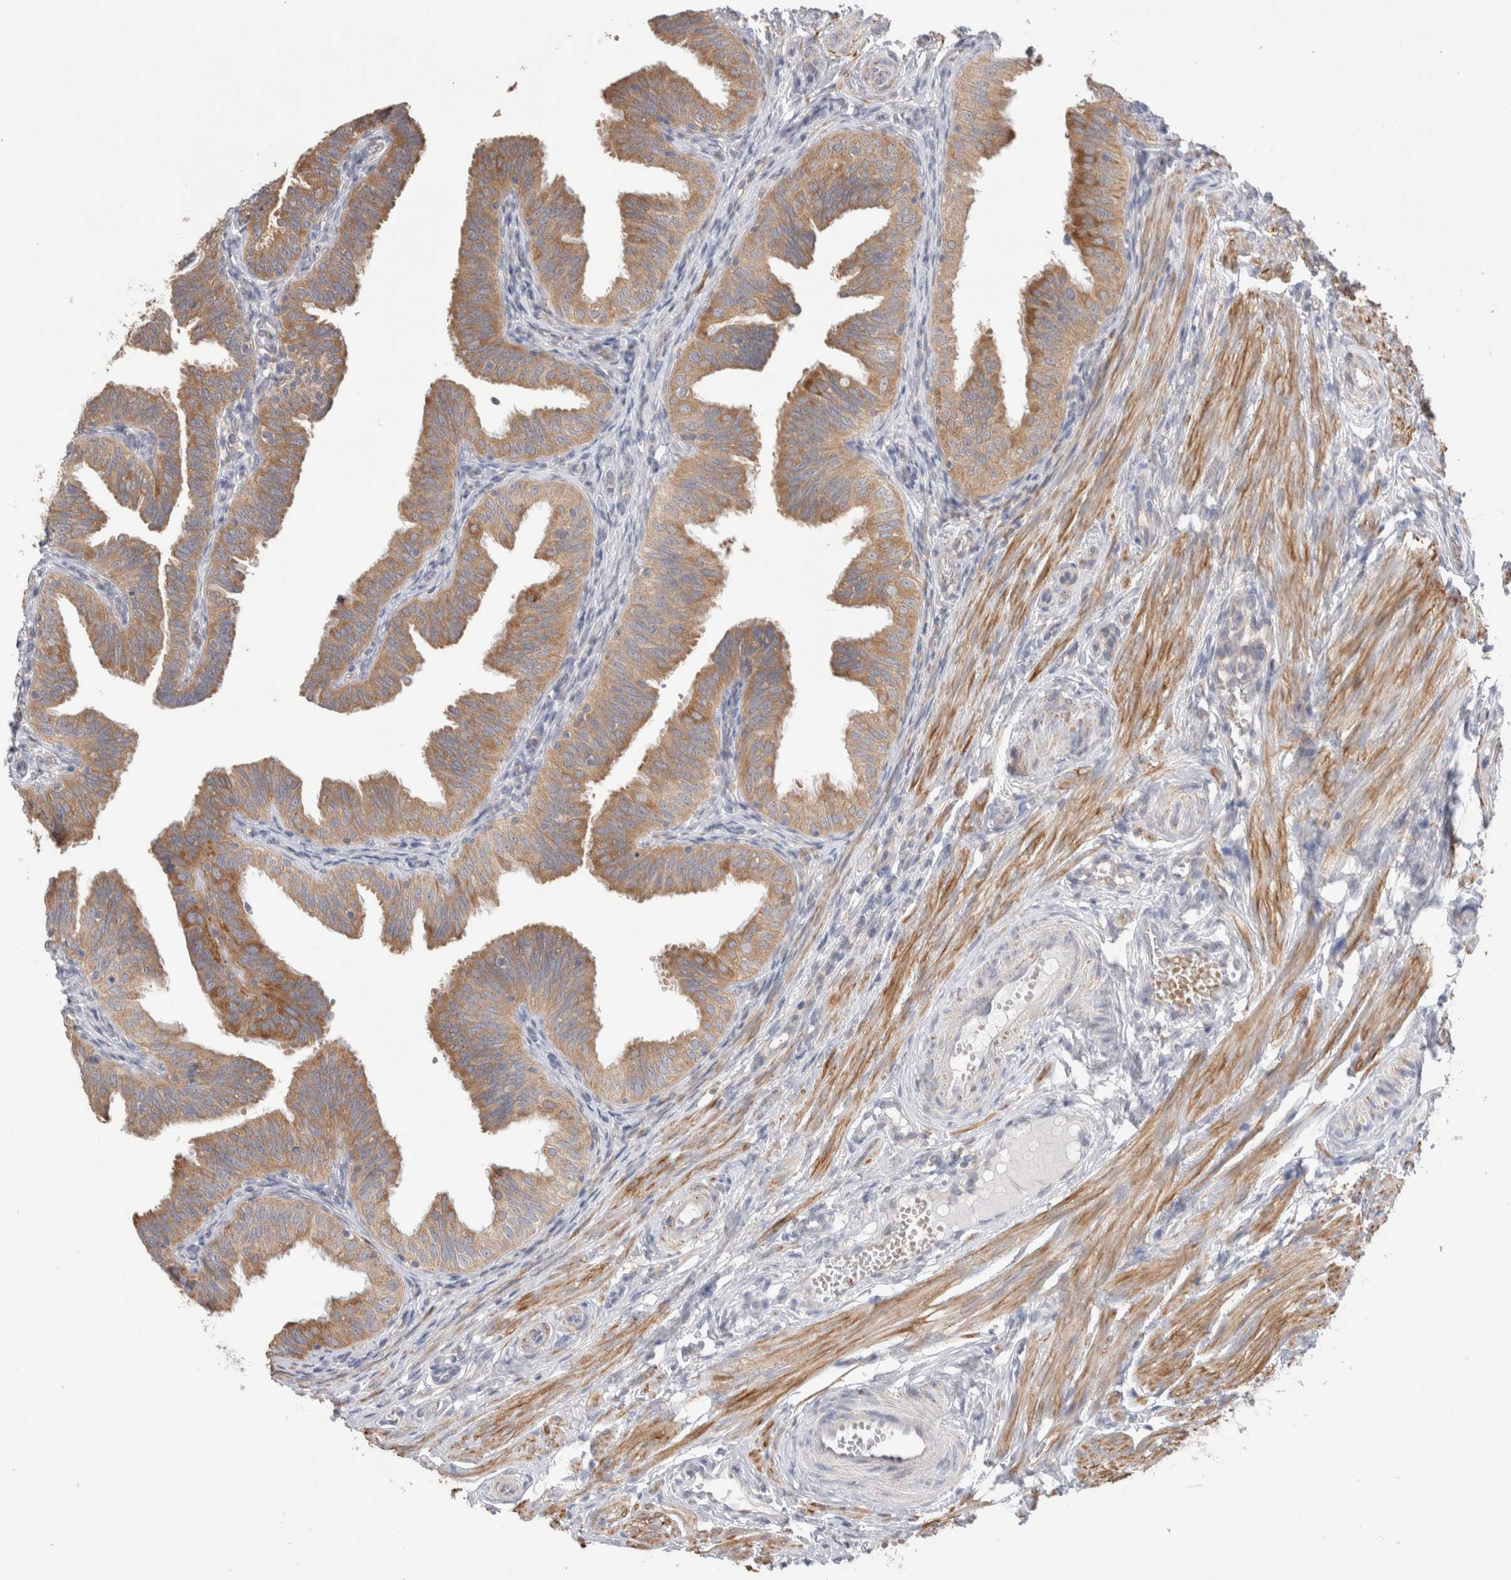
{"staining": {"intensity": "moderate", "quantity": ">75%", "location": "cytoplasmic/membranous"}, "tissue": "fallopian tube", "cell_type": "Glandular cells", "image_type": "normal", "snomed": [{"axis": "morphology", "description": "Normal tissue, NOS"}, {"axis": "topography", "description": "Fallopian tube"}], "caption": "Approximately >75% of glandular cells in normal fallopian tube show moderate cytoplasmic/membranous protein expression as visualized by brown immunohistochemical staining.", "gene": "NDOR1", "patient": {"sex": "female", "age": 35}}